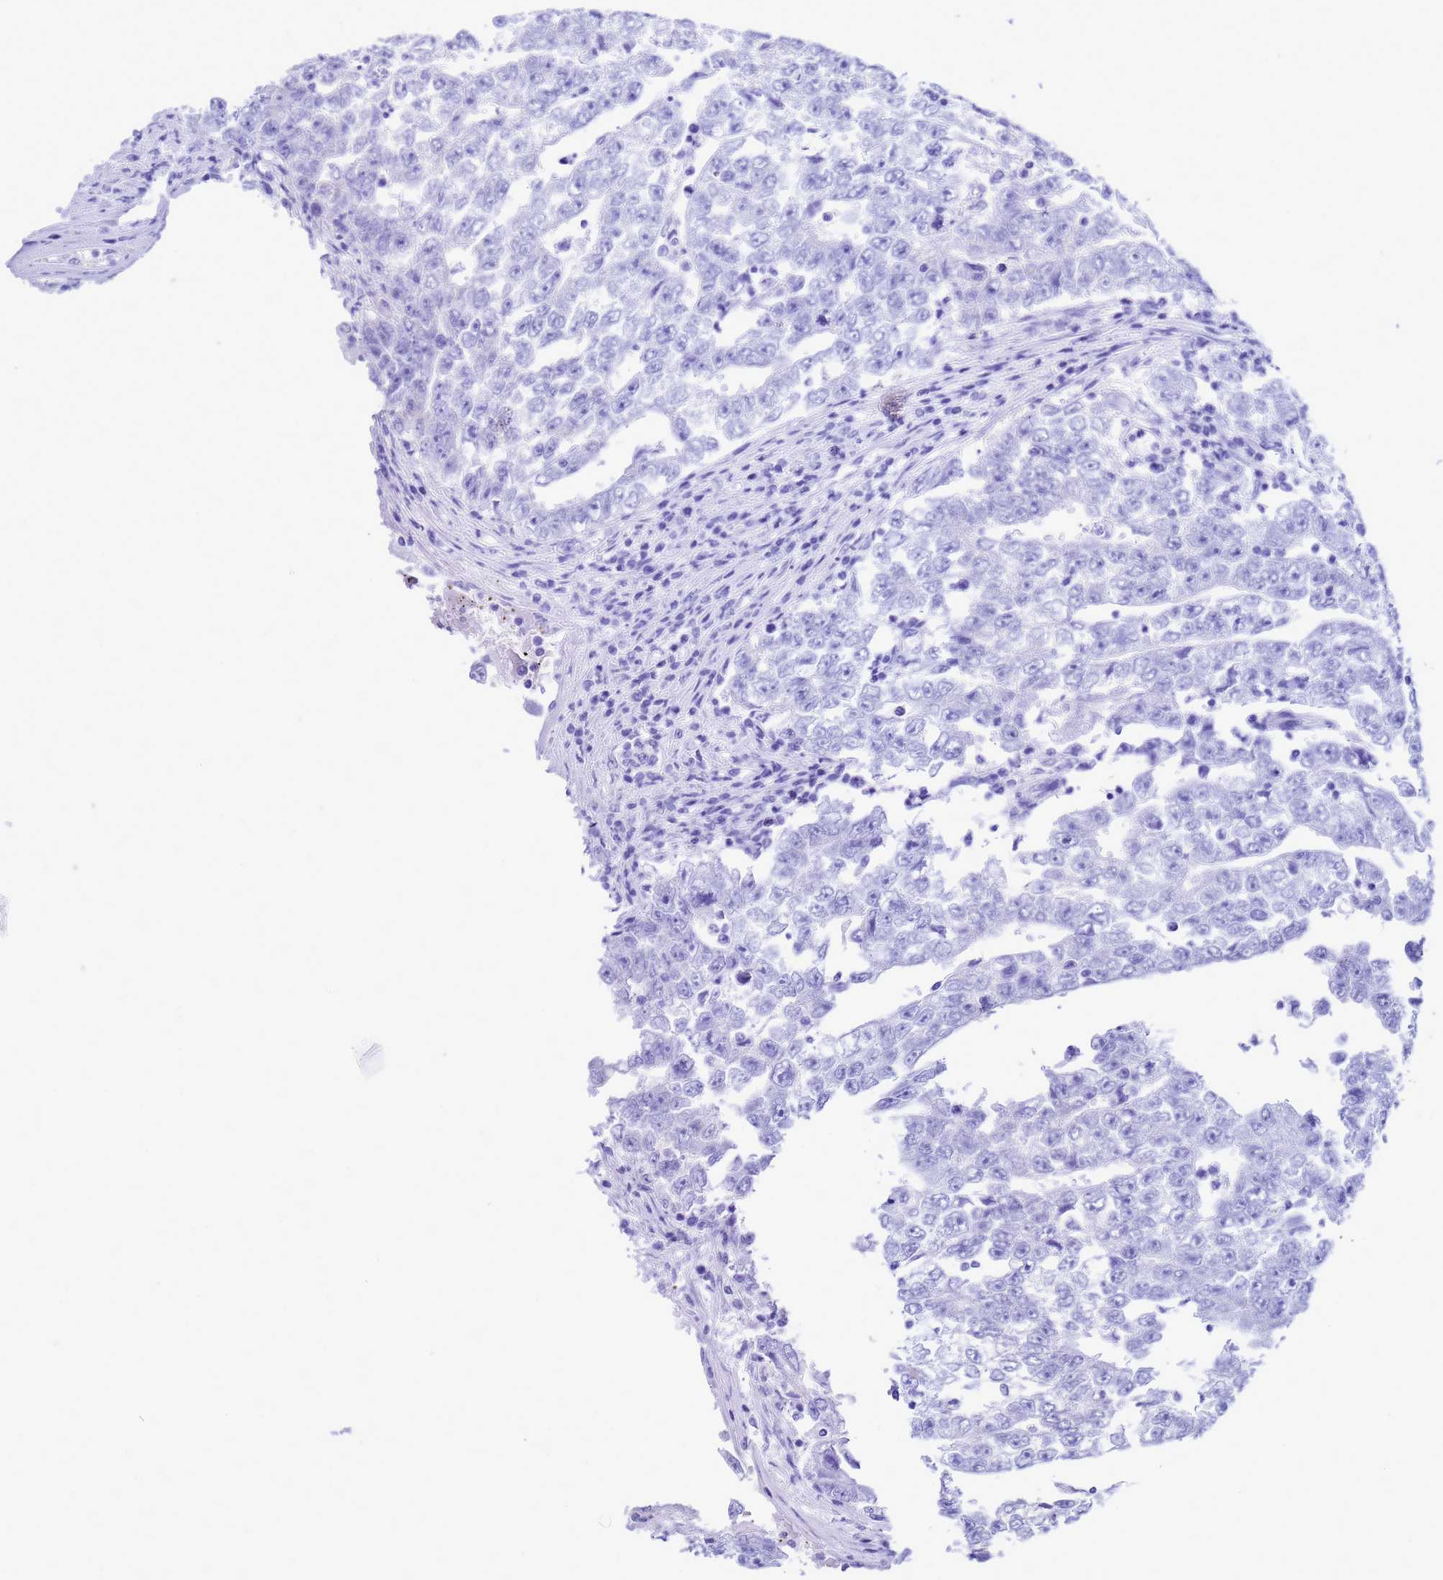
{"staining": {"intensity": "negative", "quantity": "none", "location": "none"}, "tissue": "testis cancer", "cell_type": "Tumor cells", "image_type": "cancer", "snomed": [{"axis": "morphology", "description": "Carcinoma, Embryonal, NOS"}, {"axis": "topography", "description": "Testis"}], "caption": "Immunohistochemistry (IHC) micrograph of neoplastic tissue: human embryonal carcinoma (testis) stained with DAB displays no significant protein expression in tumor cells.", "gene": "OR52E2", "patient": {"sex": "male", "age": 25}}